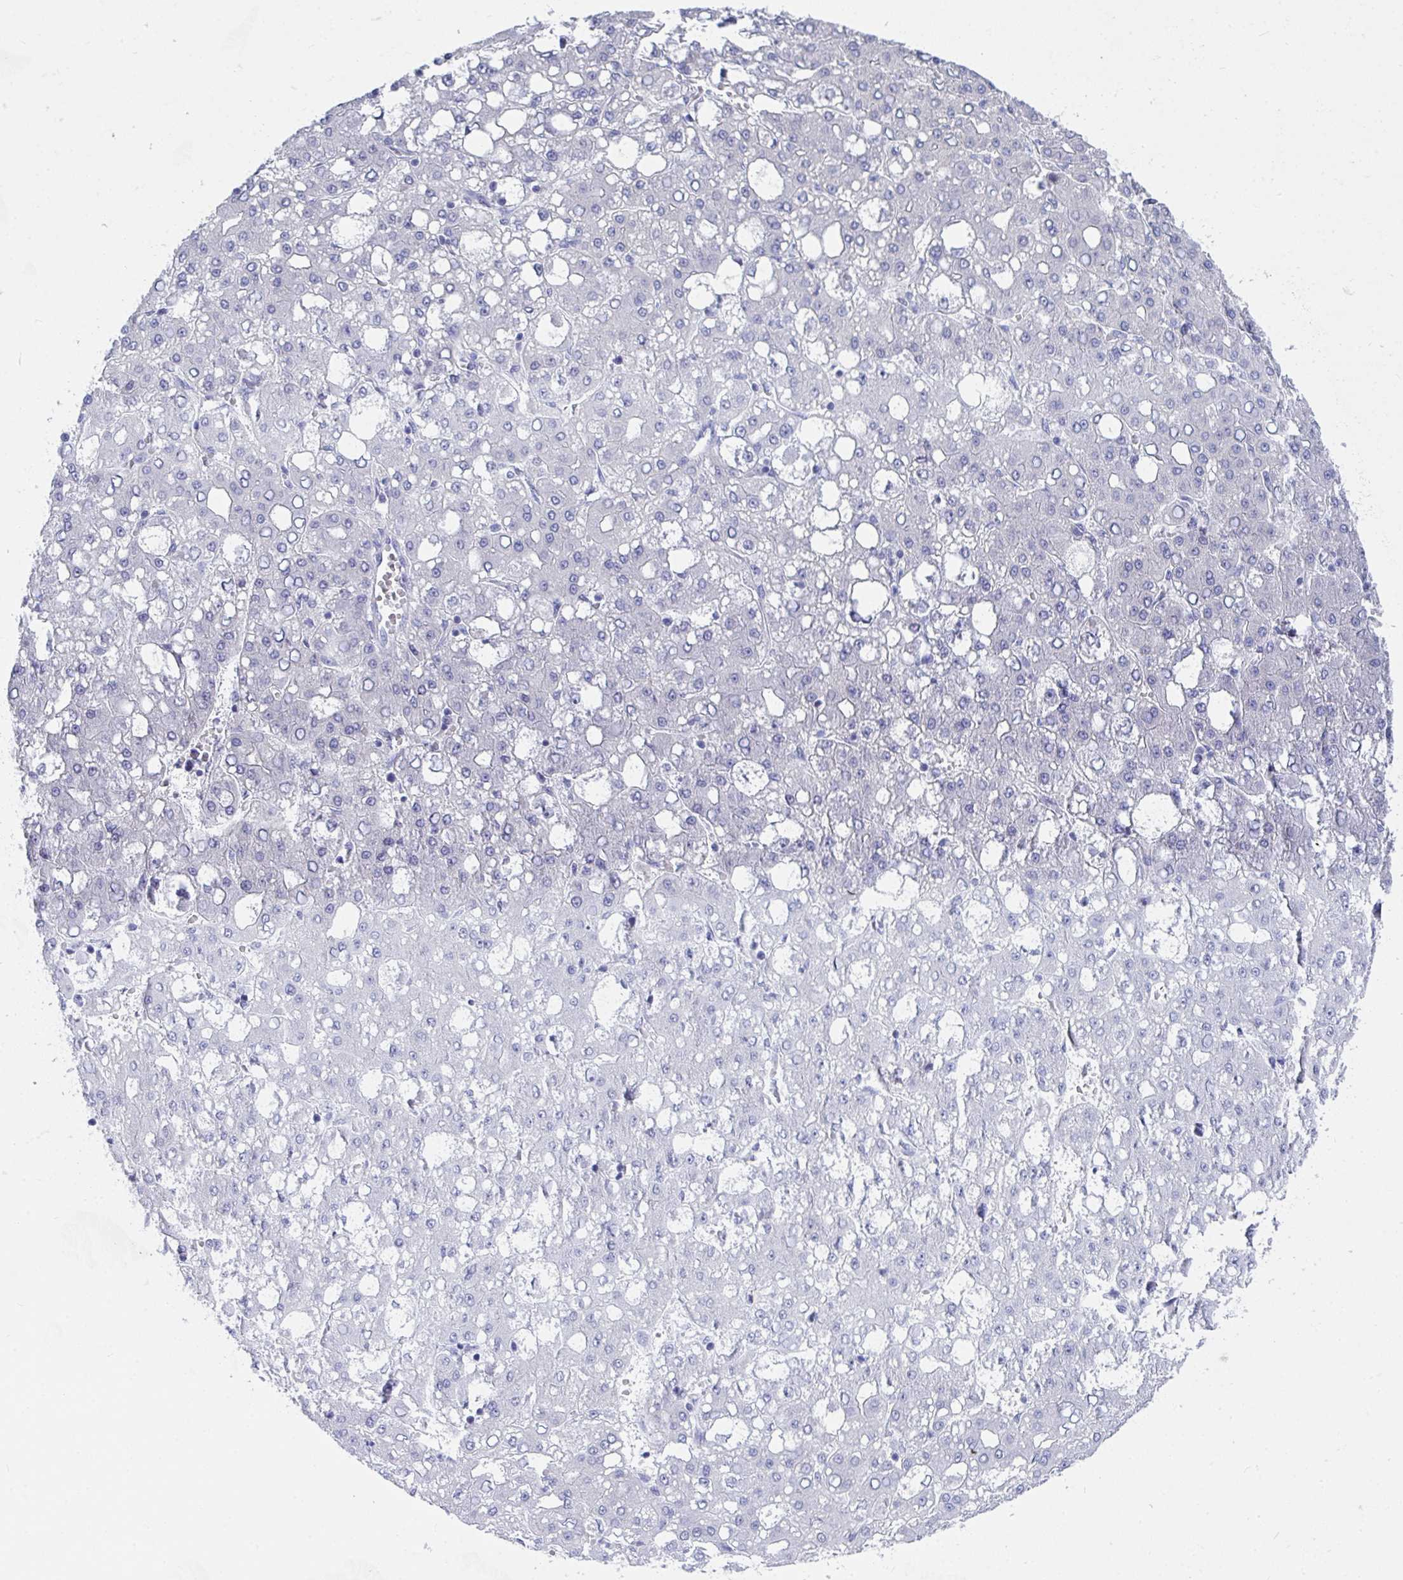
{"staining": {"intensity": "negative", "quantity": "none", "location": "none"}, "tissue": "liver cancer", "cell_type": "Tumor cells", "image_type": "cancer", "snomed": [{"axis": "morphology", "description": "Carcinoma, Hepatocellular, NOS"}, {"axis": "topography", "description": "Liver"}], "caption": "Immunohistochemistry histopathology image of neoplastic tissue: human hepatocellular carcinoma (liver) stained with DAB (3,3'-diaminobenzidine) displays no significant protein staining in tumor cells.", "gene": "DAOA", "patient": {"sex": "male", "age": 65}}